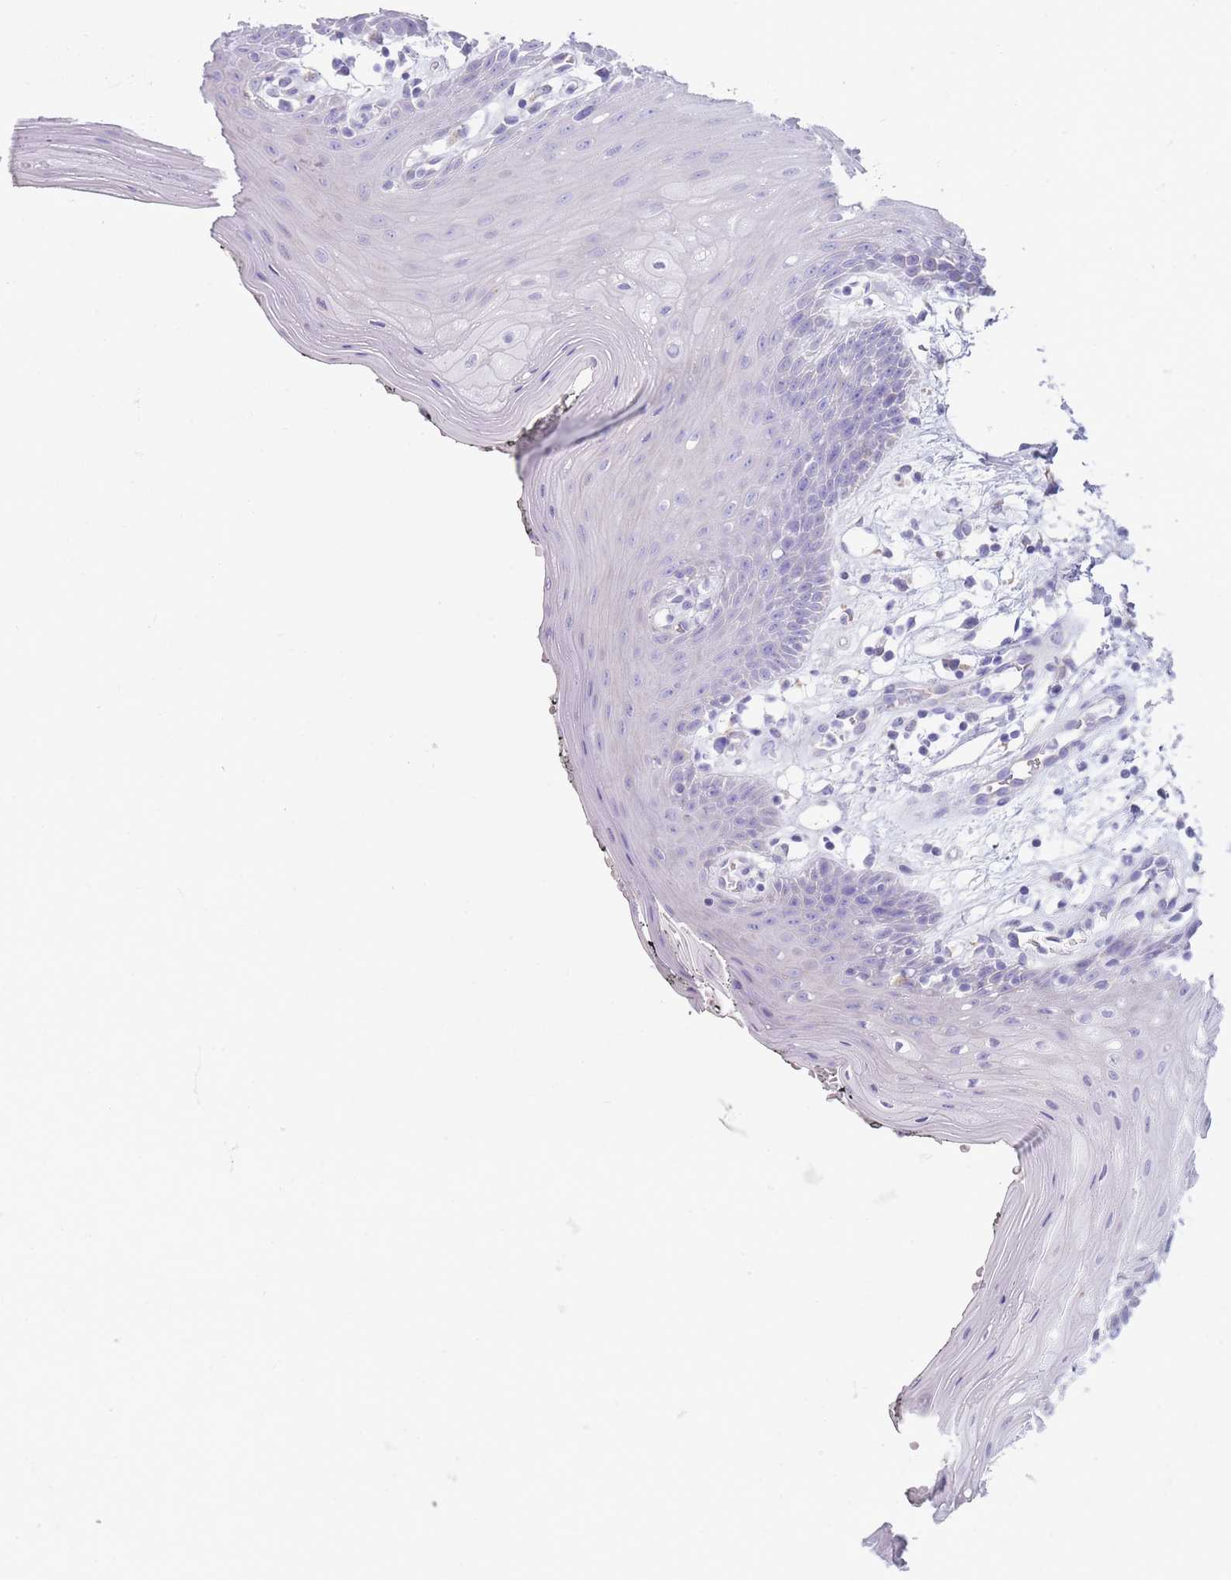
{"staining": {"intensity": "negative", "quantity": "none", "location": "none"}, "tissue": "oral mucosa", "cell_type": "Squamous epithelial cells", "image_type": "normal", "snomed": [{"axis": "morphology", "description": "Normal tissue, NOS"}, {"axis": "topography", "description": "Oral tissue"}, {"axis": "topography", "description": "Tounge, NOS"}], "caption": "Immunohistochemical staining of unremarkable oral mucosa displays no significant expression in squamous epithelial cells.", "gene": "XKR8", "patient": {"sex": "female", "age": 59}}